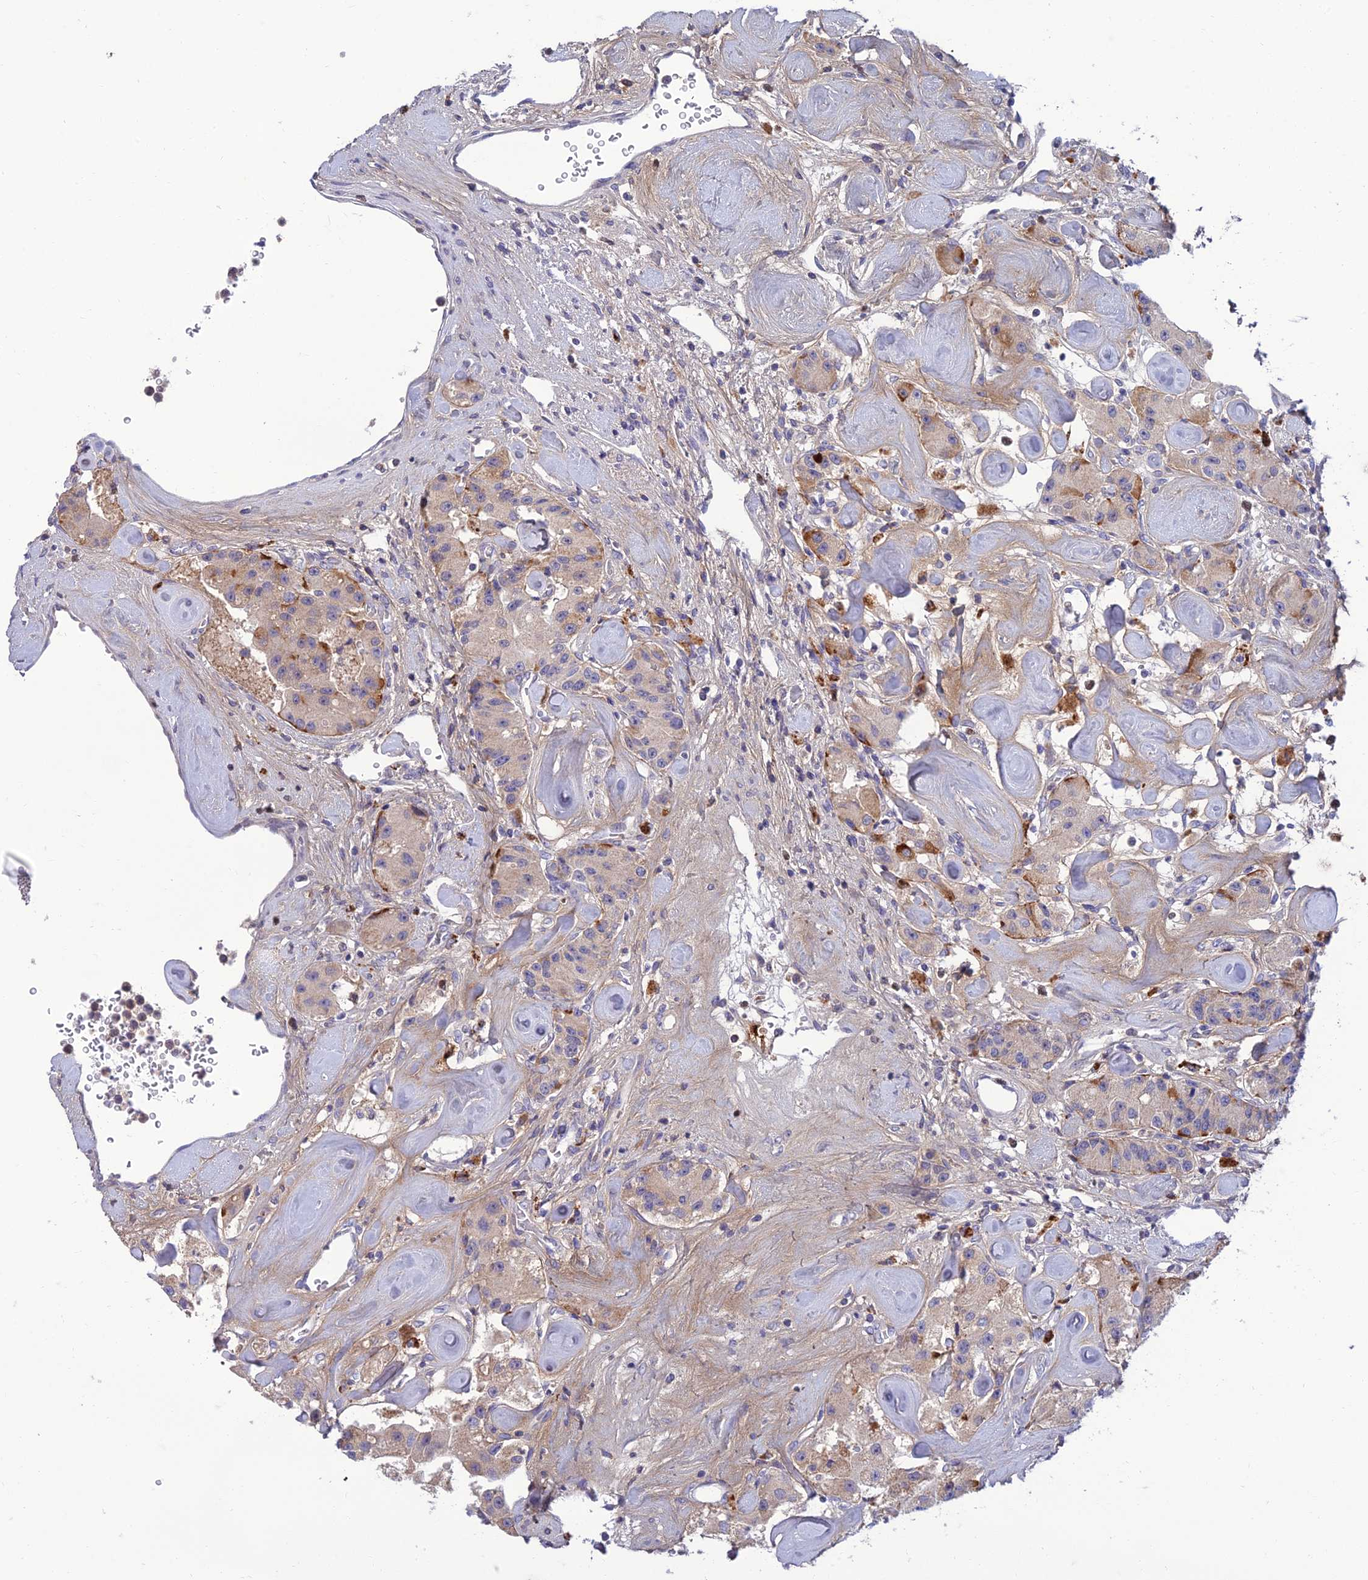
{"staining": {"intensity": "weak", "quantity": "<25%", "location": "cytoplasmic/membranous"}, "tissue": "carcinoid", "cell_type": "Tumor cells", "image_type": "cancer", "snomed": [{"axis": "morphology", "description": "Carcinoid, malignant, NOS"}, {"axis": "topography", "description": "Pancreas"}], "caption": "The image displays no significant expression in tumor cells of carcinoid. Nuclei are stained in blue.", "gene": "IRAK3", "patient": {"sex": "male", "age": 41}}